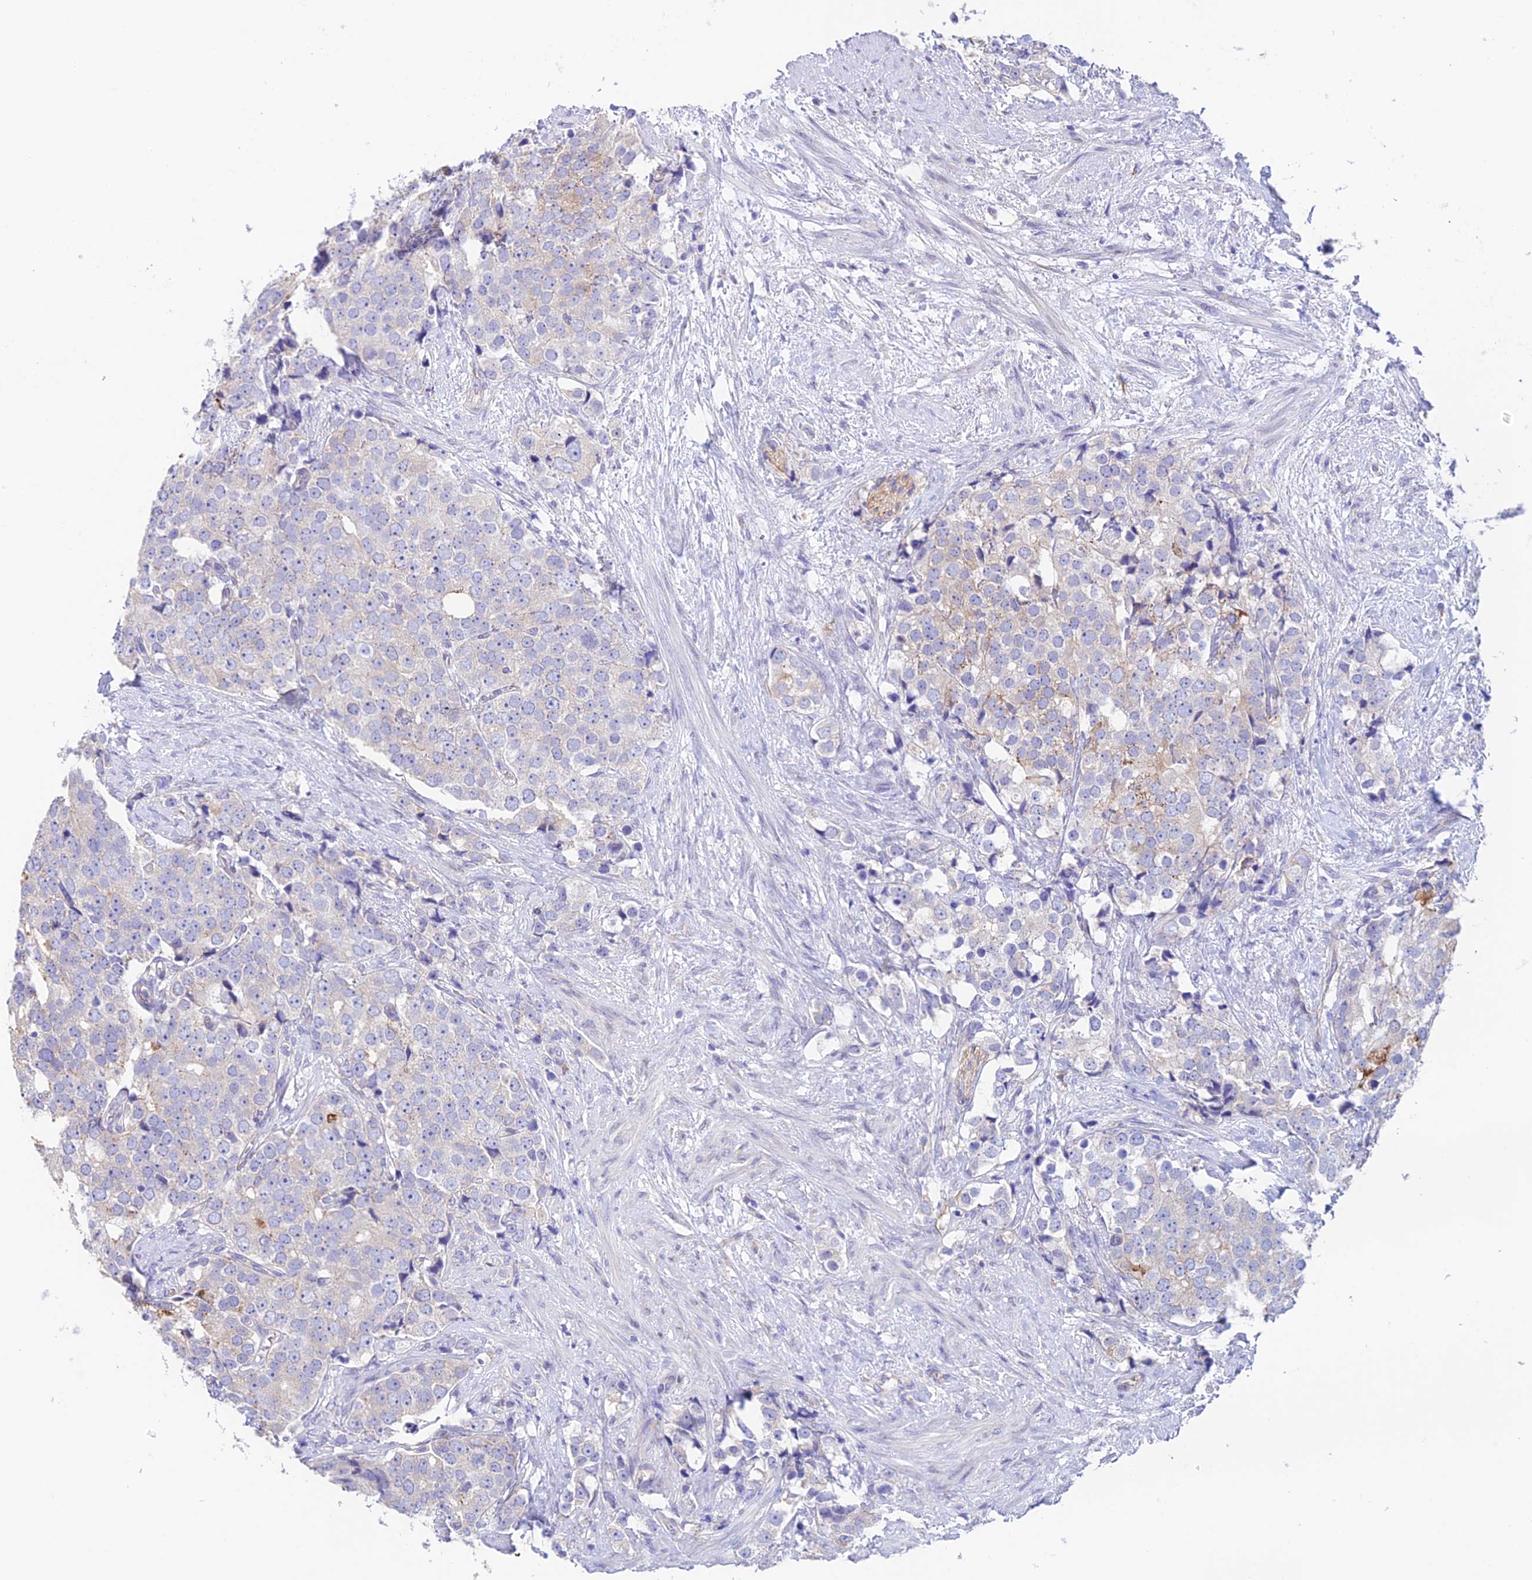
{"staining": {"intensity": "negative", "quantity": "none", "location": "none"}, "tissue": "prostate cancer", "cell_type": "Tumor cells", "image_type": "cancer", "snomed": [{"axis": "morphology", "description": "Adenocarcinoma, High grade"}, {"axis": "topography", "description": "Prostate"}], "caption": "An immunohistochemistry photomicrograph of prostate cancer (high-grade adenocarcinoma) is shown. There is no staining in tumor cells of prostate cancer (high-grade adenocarcinoma).", "gene": "EMC3", "patient": {"sex": "male", "age": 49}}